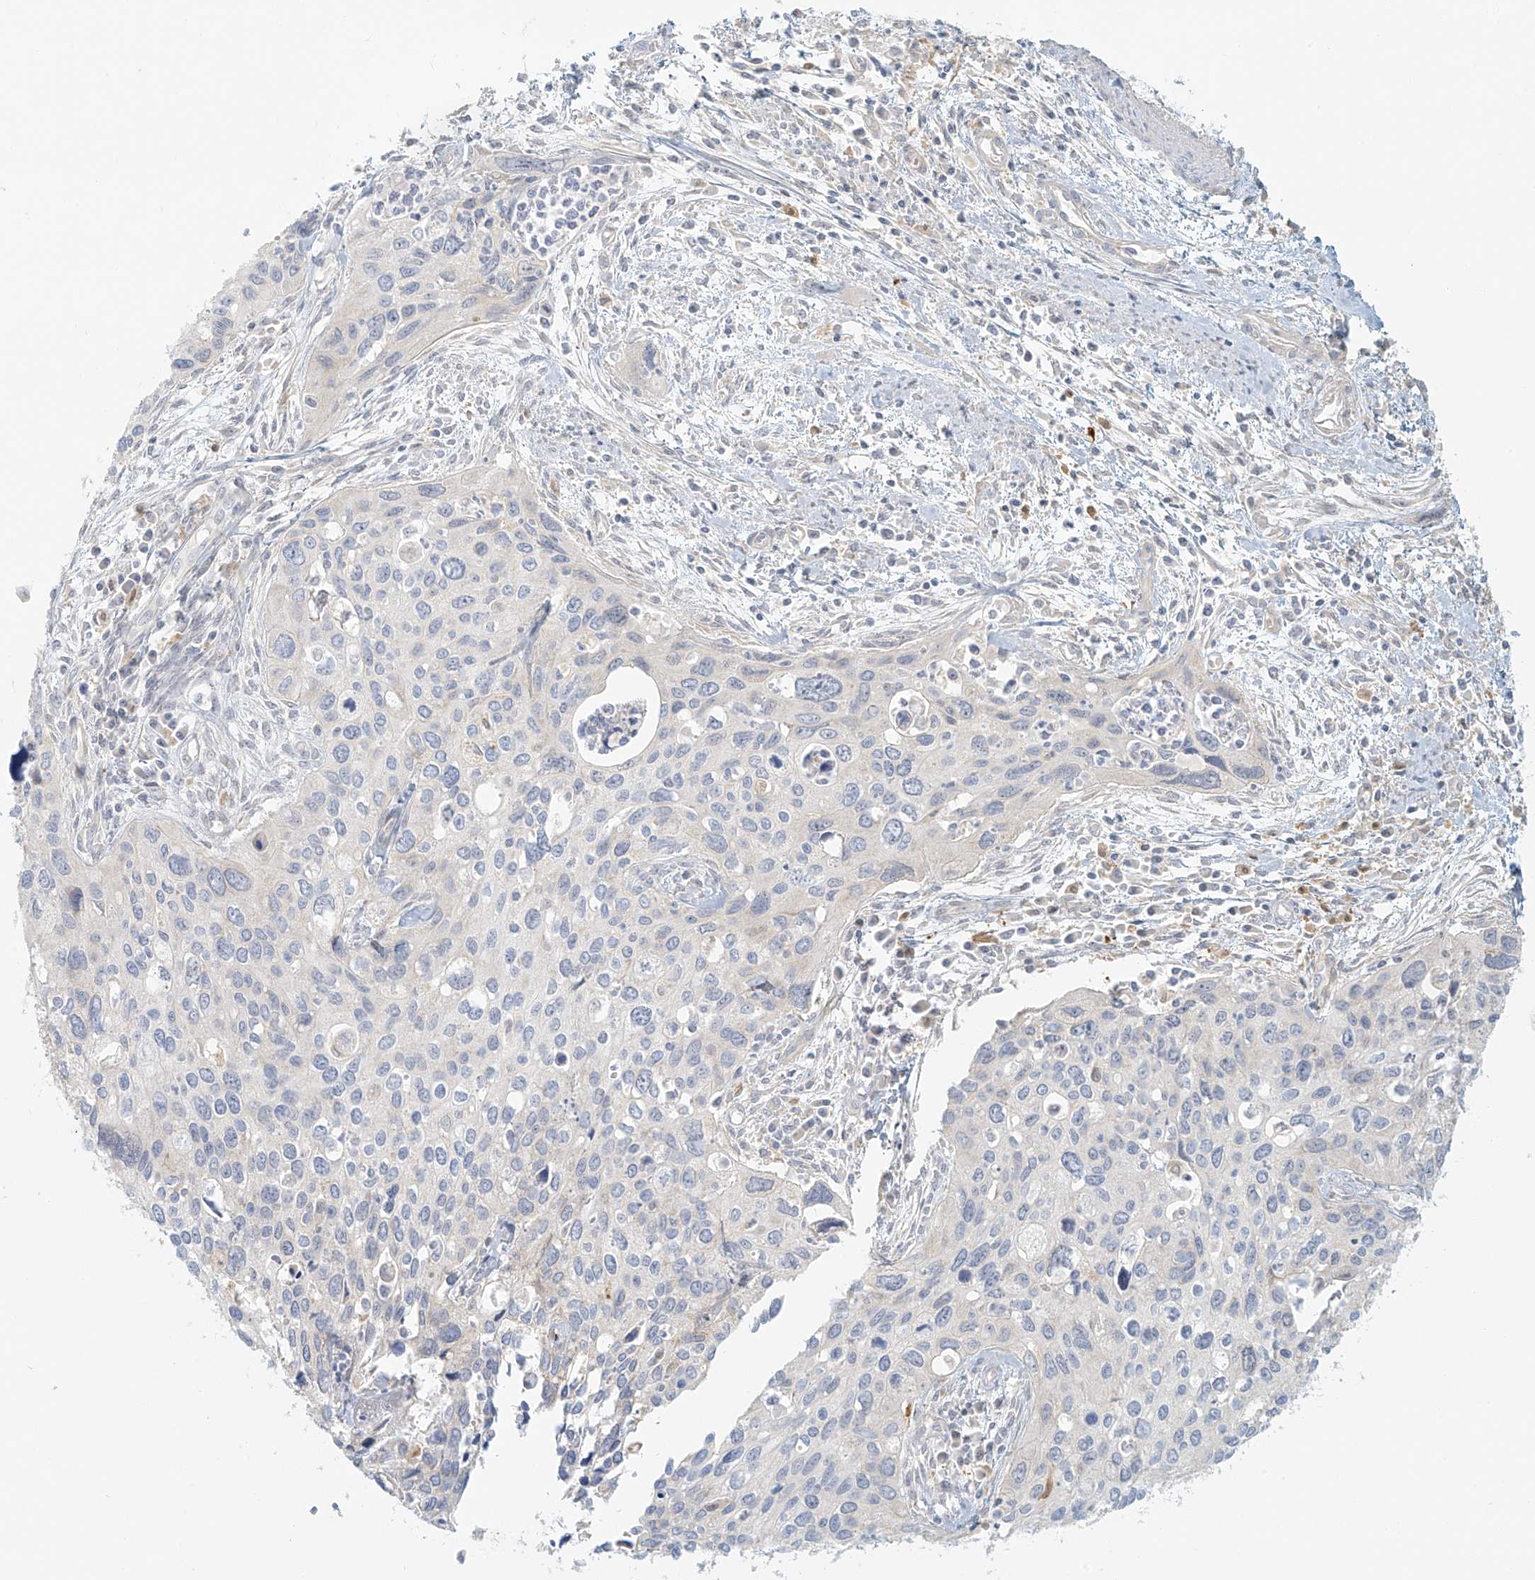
{"staining": {"intensity": "negative", "quantity": "none", "location": "none"}, "tissue": "cervical cancer", "cell_type": "Tumor cells", "image_type": "cancer", "snomed": [{"axis": "morphology", "description": "Squamous cell carcinoma, NOS"}, {"axis": "topography", "description": "Cervix"}], "caption": "Tumor cells are negative for protein expression in human squamous cell carcinoma (cervical). (Brightfield microscopy of DAB (3,3'-diaminobenzidine) immunohistochemistry (IHC) at high magnification).", "gene": "UPK1B", "patient": {"sex": "female", "age": 55}}